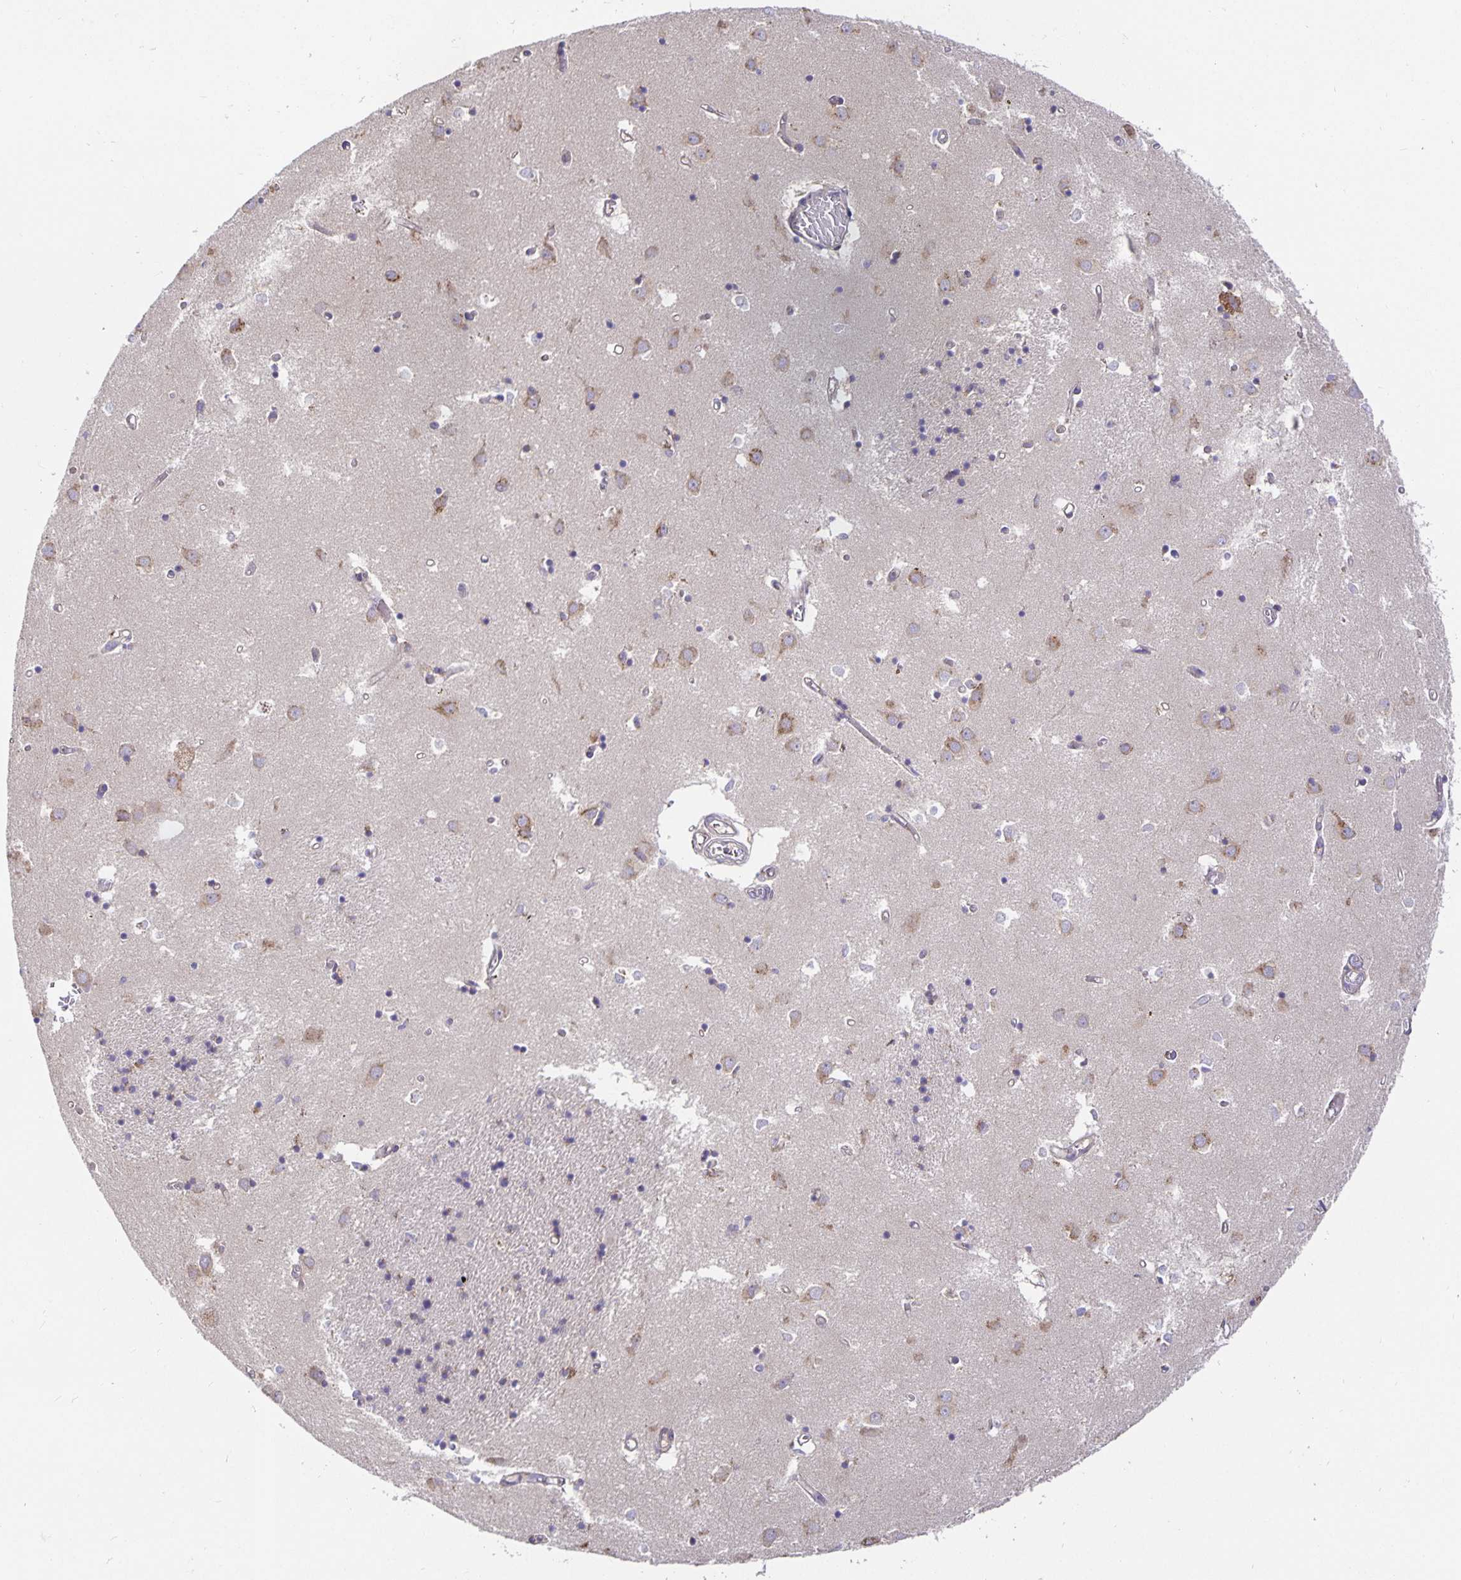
{"staining": {"intensity": "moderate", "quantity": "25%-75%", "location": "cytoplasmic/membranous"}, "tissue": "caudate", "cell_type": "Glial cells", "image_type": "normal", "snomed": [{"axis": "morphology", "description": "Normal tissue, NOS"}, {"axis": "topography", "description": "Lateral ventricle wall"}], "caption": "A medium amount of moderate cytoplasmic/membranous staining is identified in approximately 25%-75% of glial cells in normal caudate. Immunohistochemistry stains the protein in brown and the nuclei are stained blue.", "gene": "USO1", "patient": {"sex": "male", "age": 70}}